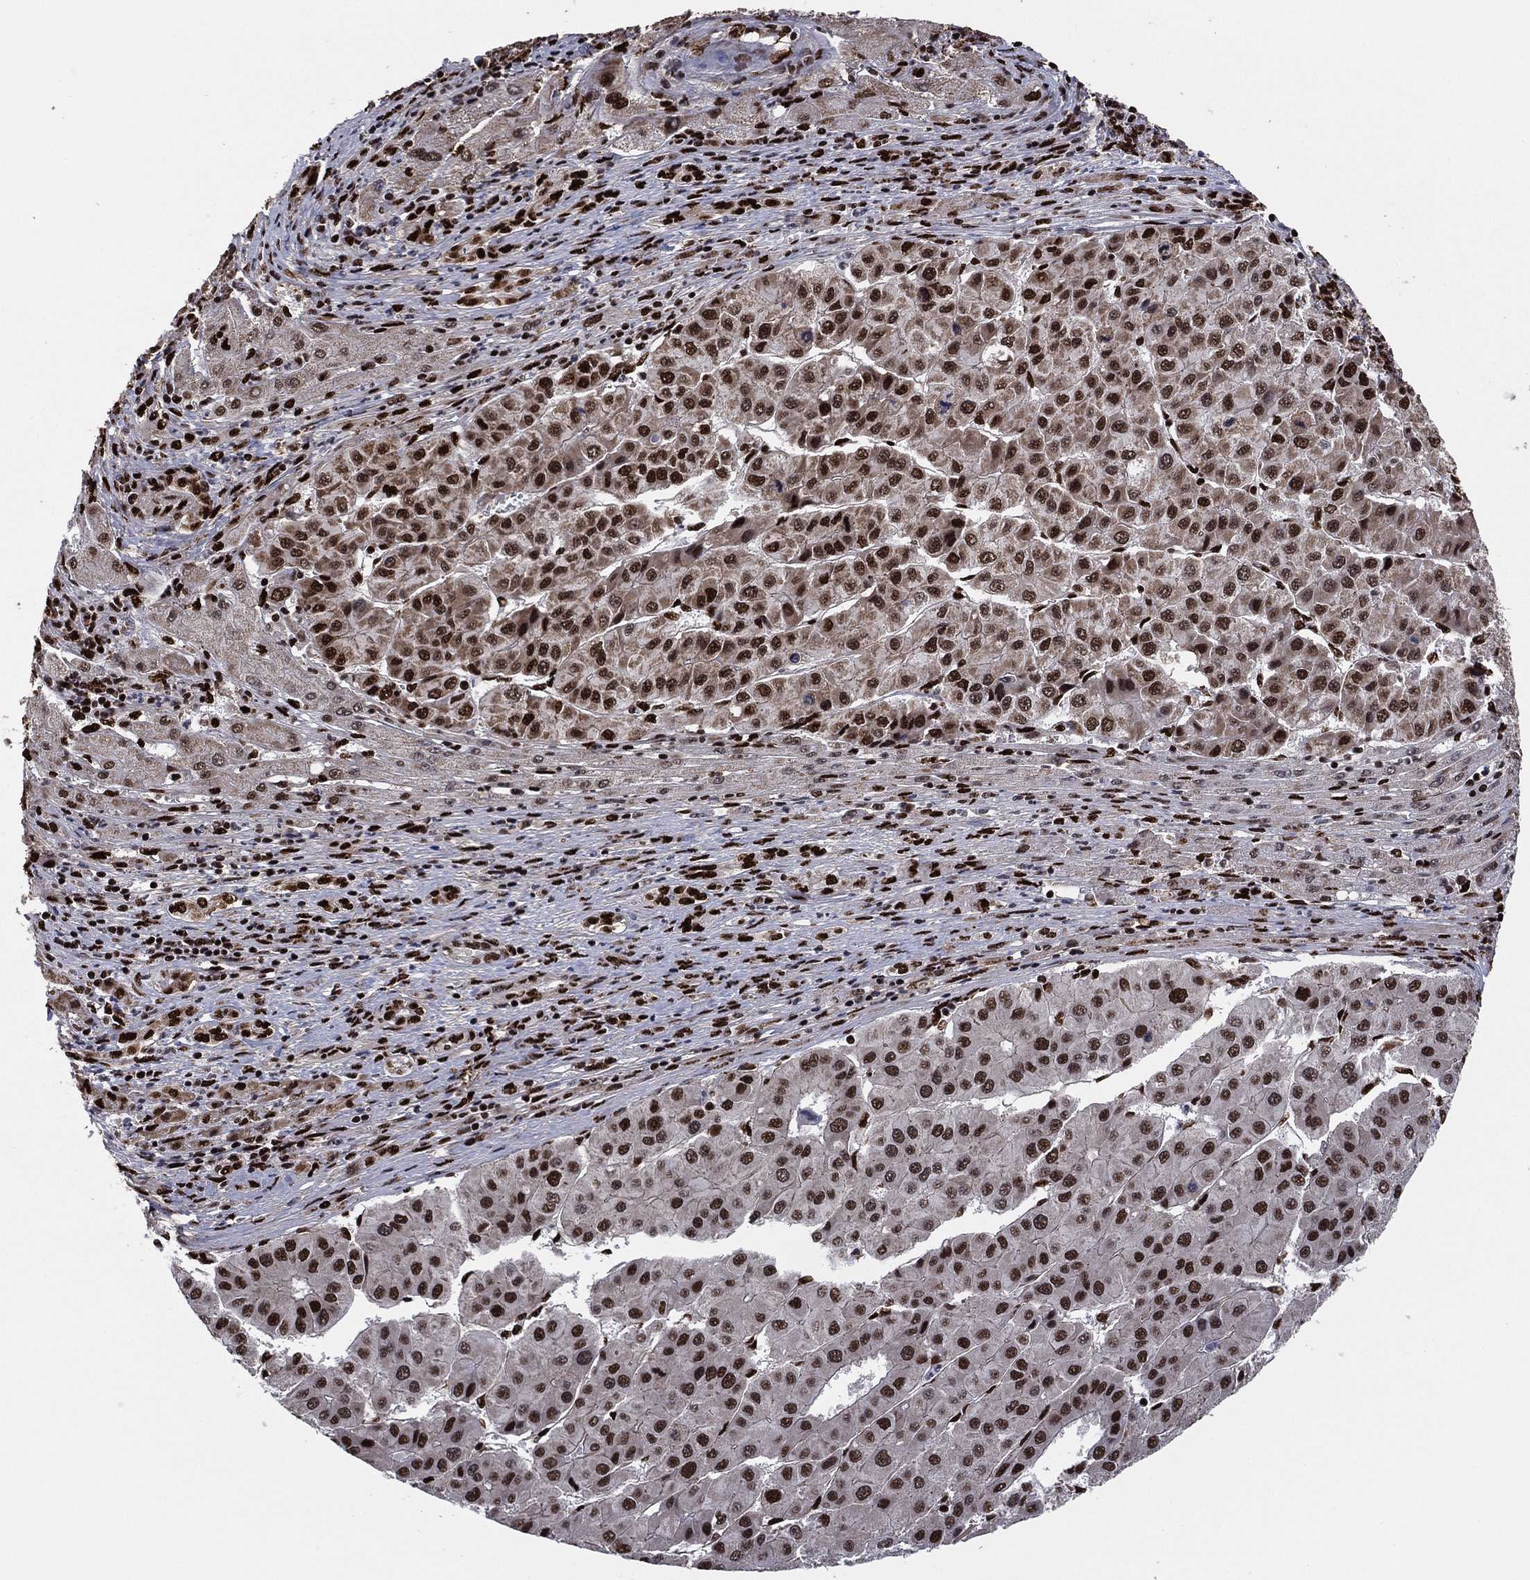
{"staining": {"intensity": "strong", "quantity": ">75%", "location": "nuclear"}, "tissue": "liver cancer", "cell_type": "Tumor cells", "image_type": "cancer", "snomed": [{"axis": "morphology", "description": "Carcinoma, Hepatocellular, NOS"}, {"axis": "topography", "description": "Liver"}], "caption": "Immunohistochemistry (IHC) (DAB) staining of human liver cancer (hepatocellular carcinoma) demonstrates strong nuclear protein positivity in about >75% of tumor cells.", "gene": "TP53BP1", "patient": {"sex": "male", "age": 73}}